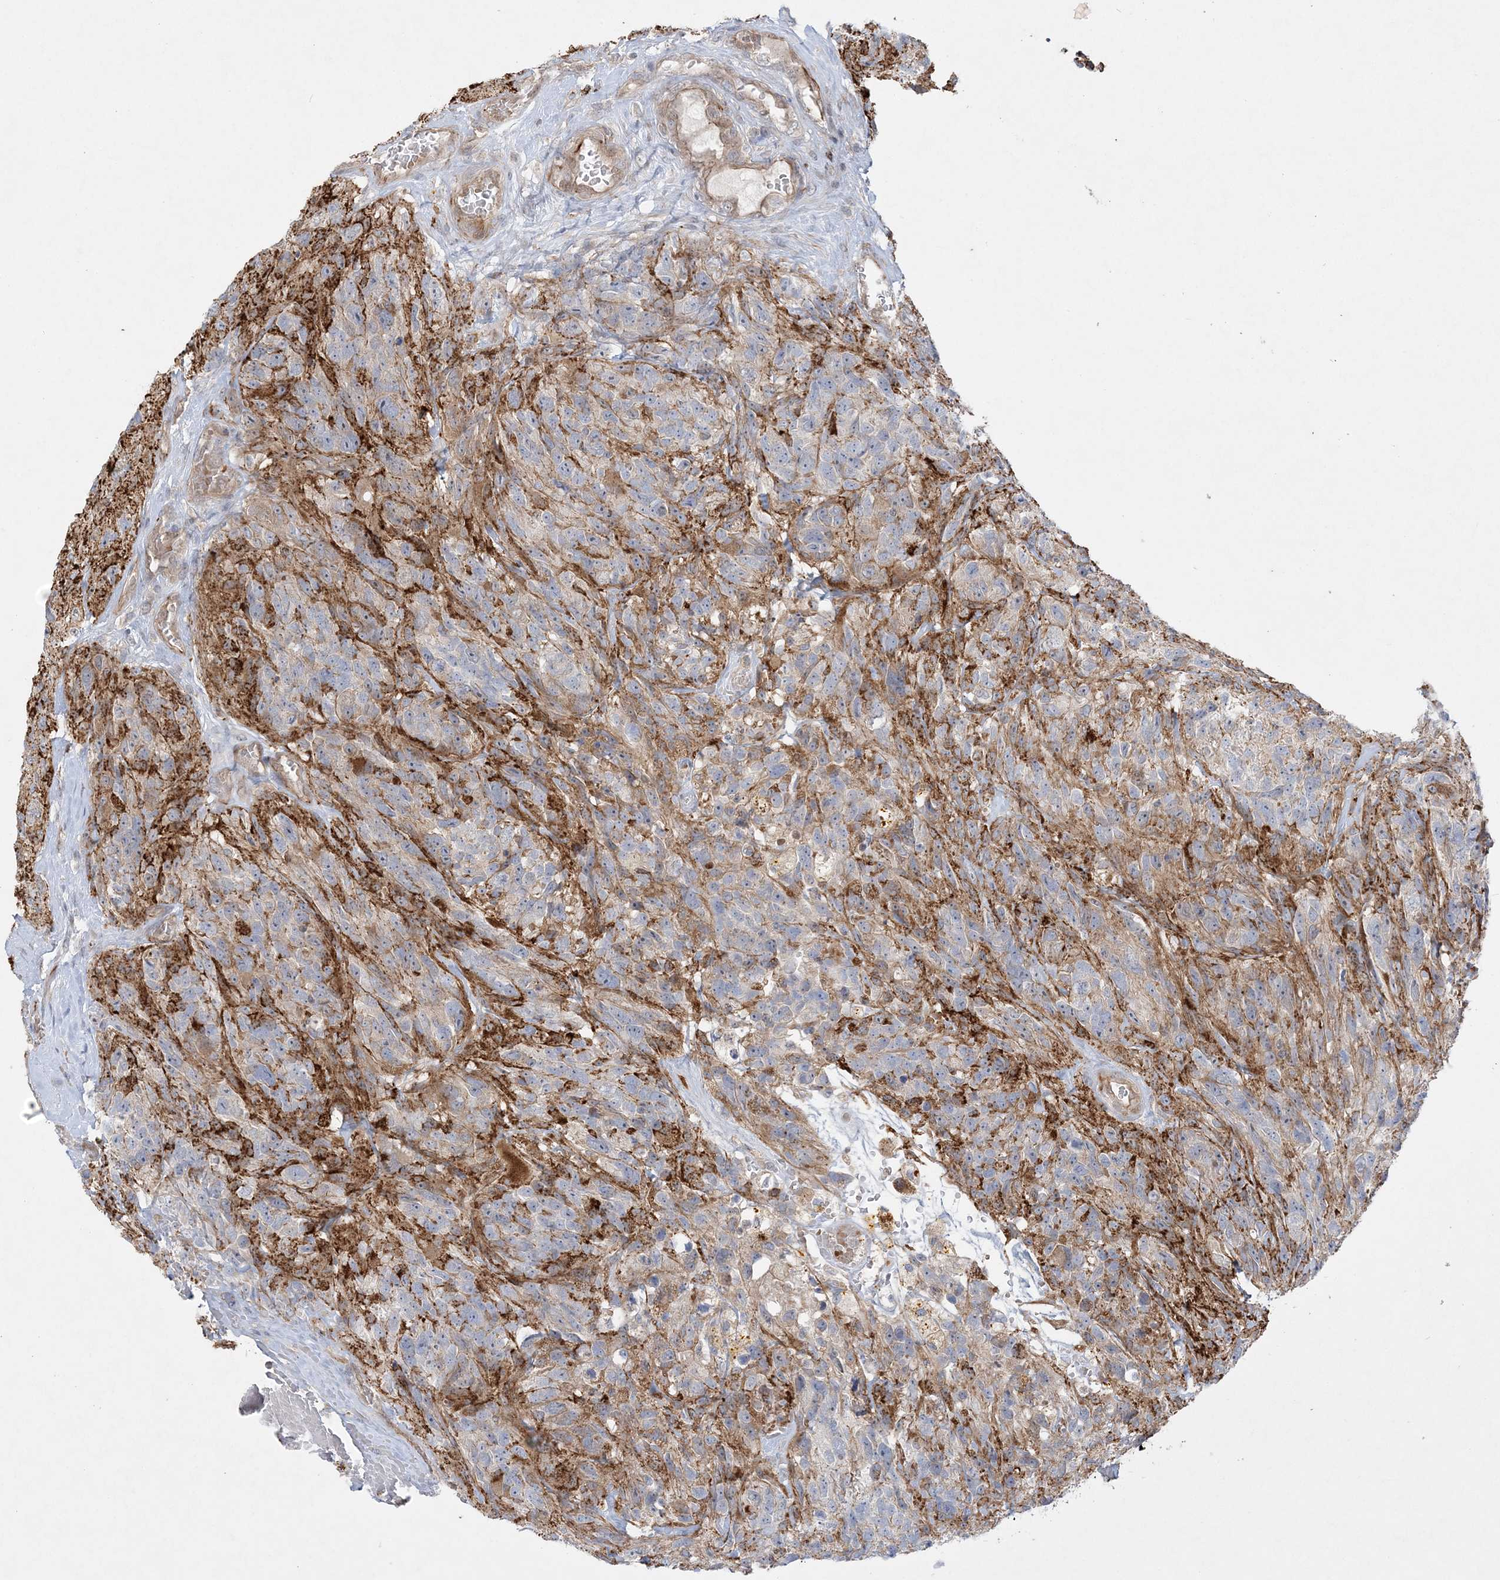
{"staining": {"intensity": "negative", "quantity": "none", "location": "none"}, "tissue": "glioma", "cell_type": "Tumor cells", "image_type": "cancer", "snomed": [{"axis": "morphology", "description": "Glioma, malignant, High grade"}, {"axis": "topography", "description": "Brain"}], "caption": "Immunohistochemistry (IHC) micrograph of human malignant glioma (high-grade) stained for a protein (brown), which displays no positivity in tumor cells.", "gene": "INPP1", "patient": {"sex": "male", "age": 69}}